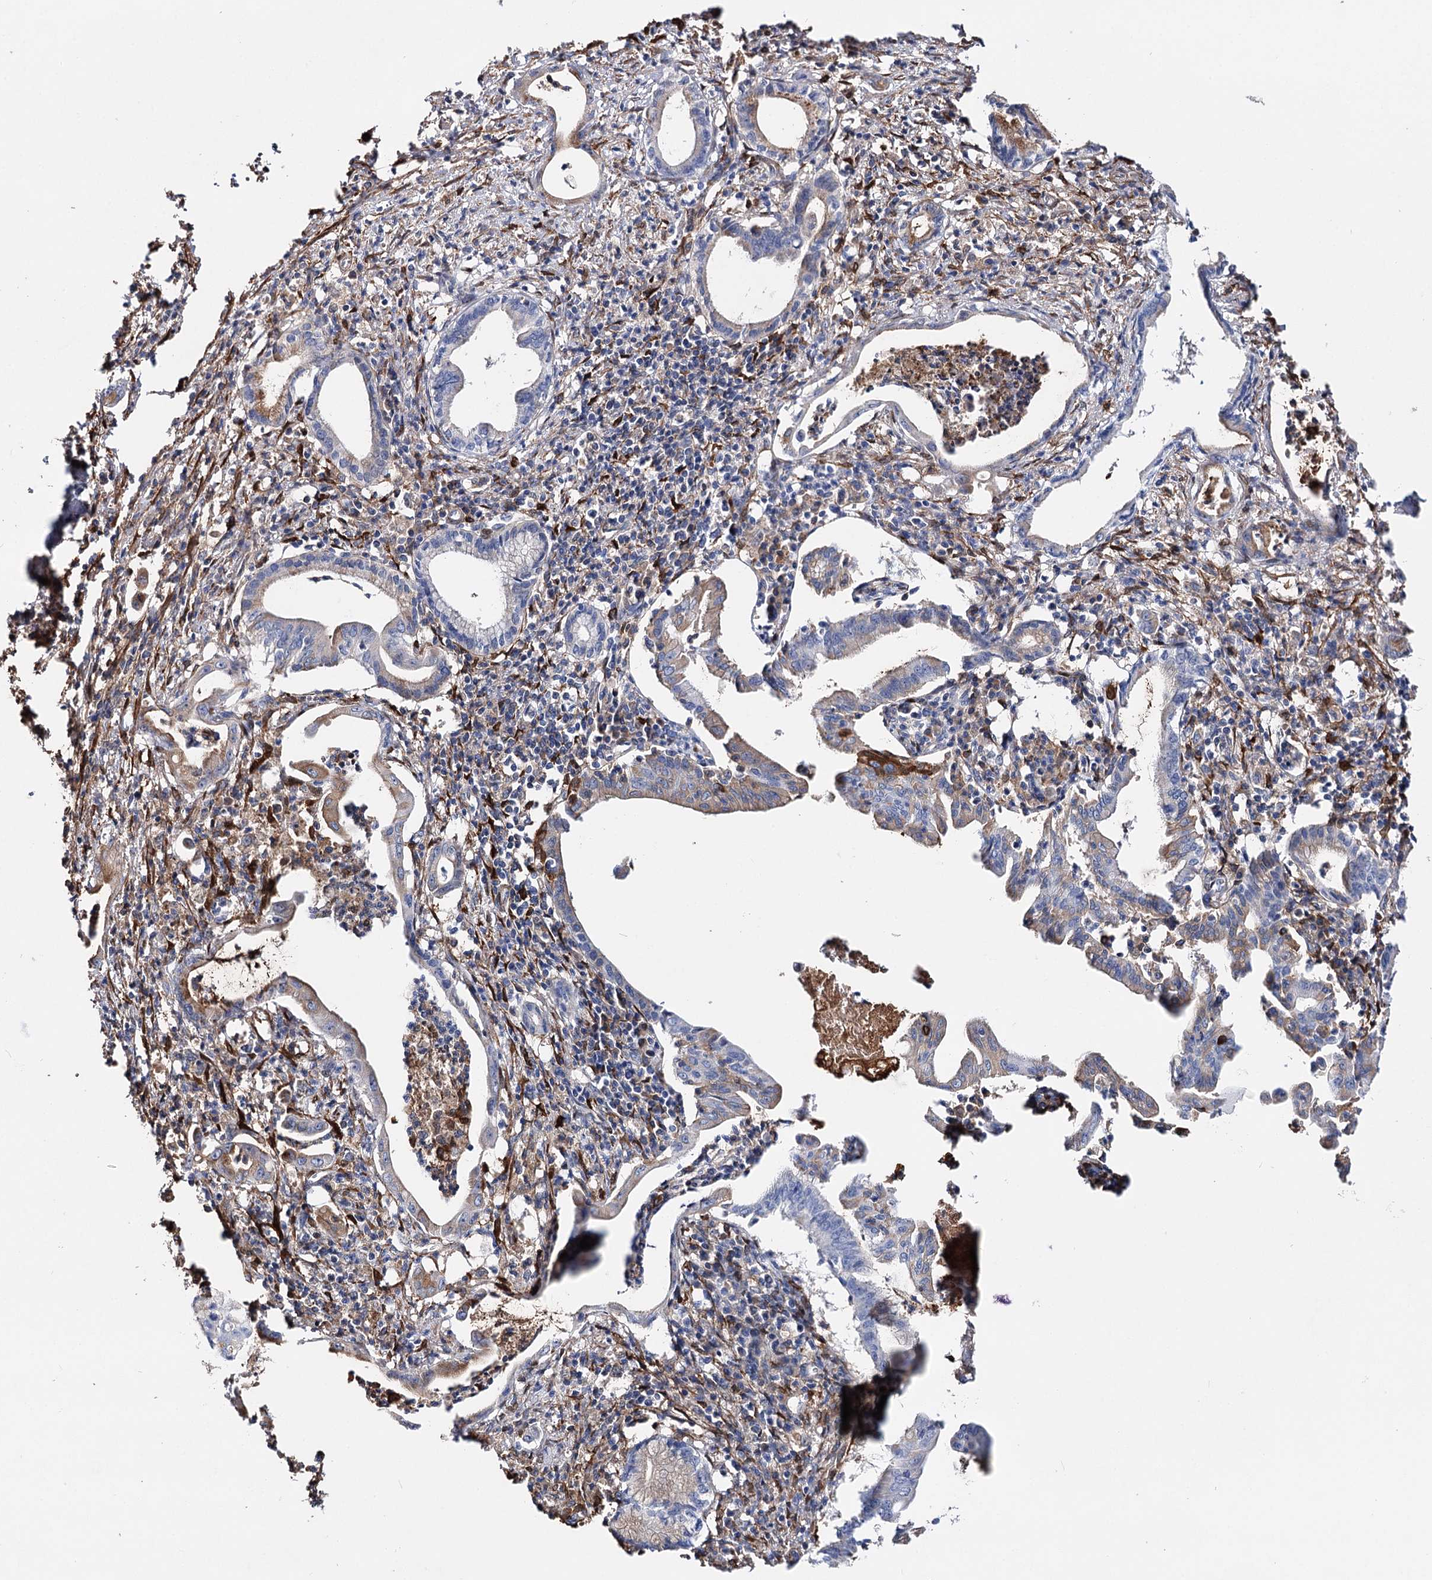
{"staining": {"intensity": "moderate", "quantity": "<25%", "location": "cytoplasmic/membranous"}, "tissue": "pancreatic cancer", "cell_type": "Tumor cells", "image_type": "cancer", "snomed": [{"axis": "morphology", "description": "Adenocarcinoma, NOS"}, {"axis": "topography", "description": "Pancreas"}], "caption": "DAB (3,3'-diaminobenzidine) immunohistochemical staining of human pancreatic cancer reveals moderate cytoplasmic/membranous protein positivity in about <25% of tumor cells.", "gene": "CFAP46", "patient": {"sex": "female", "age": 55}}